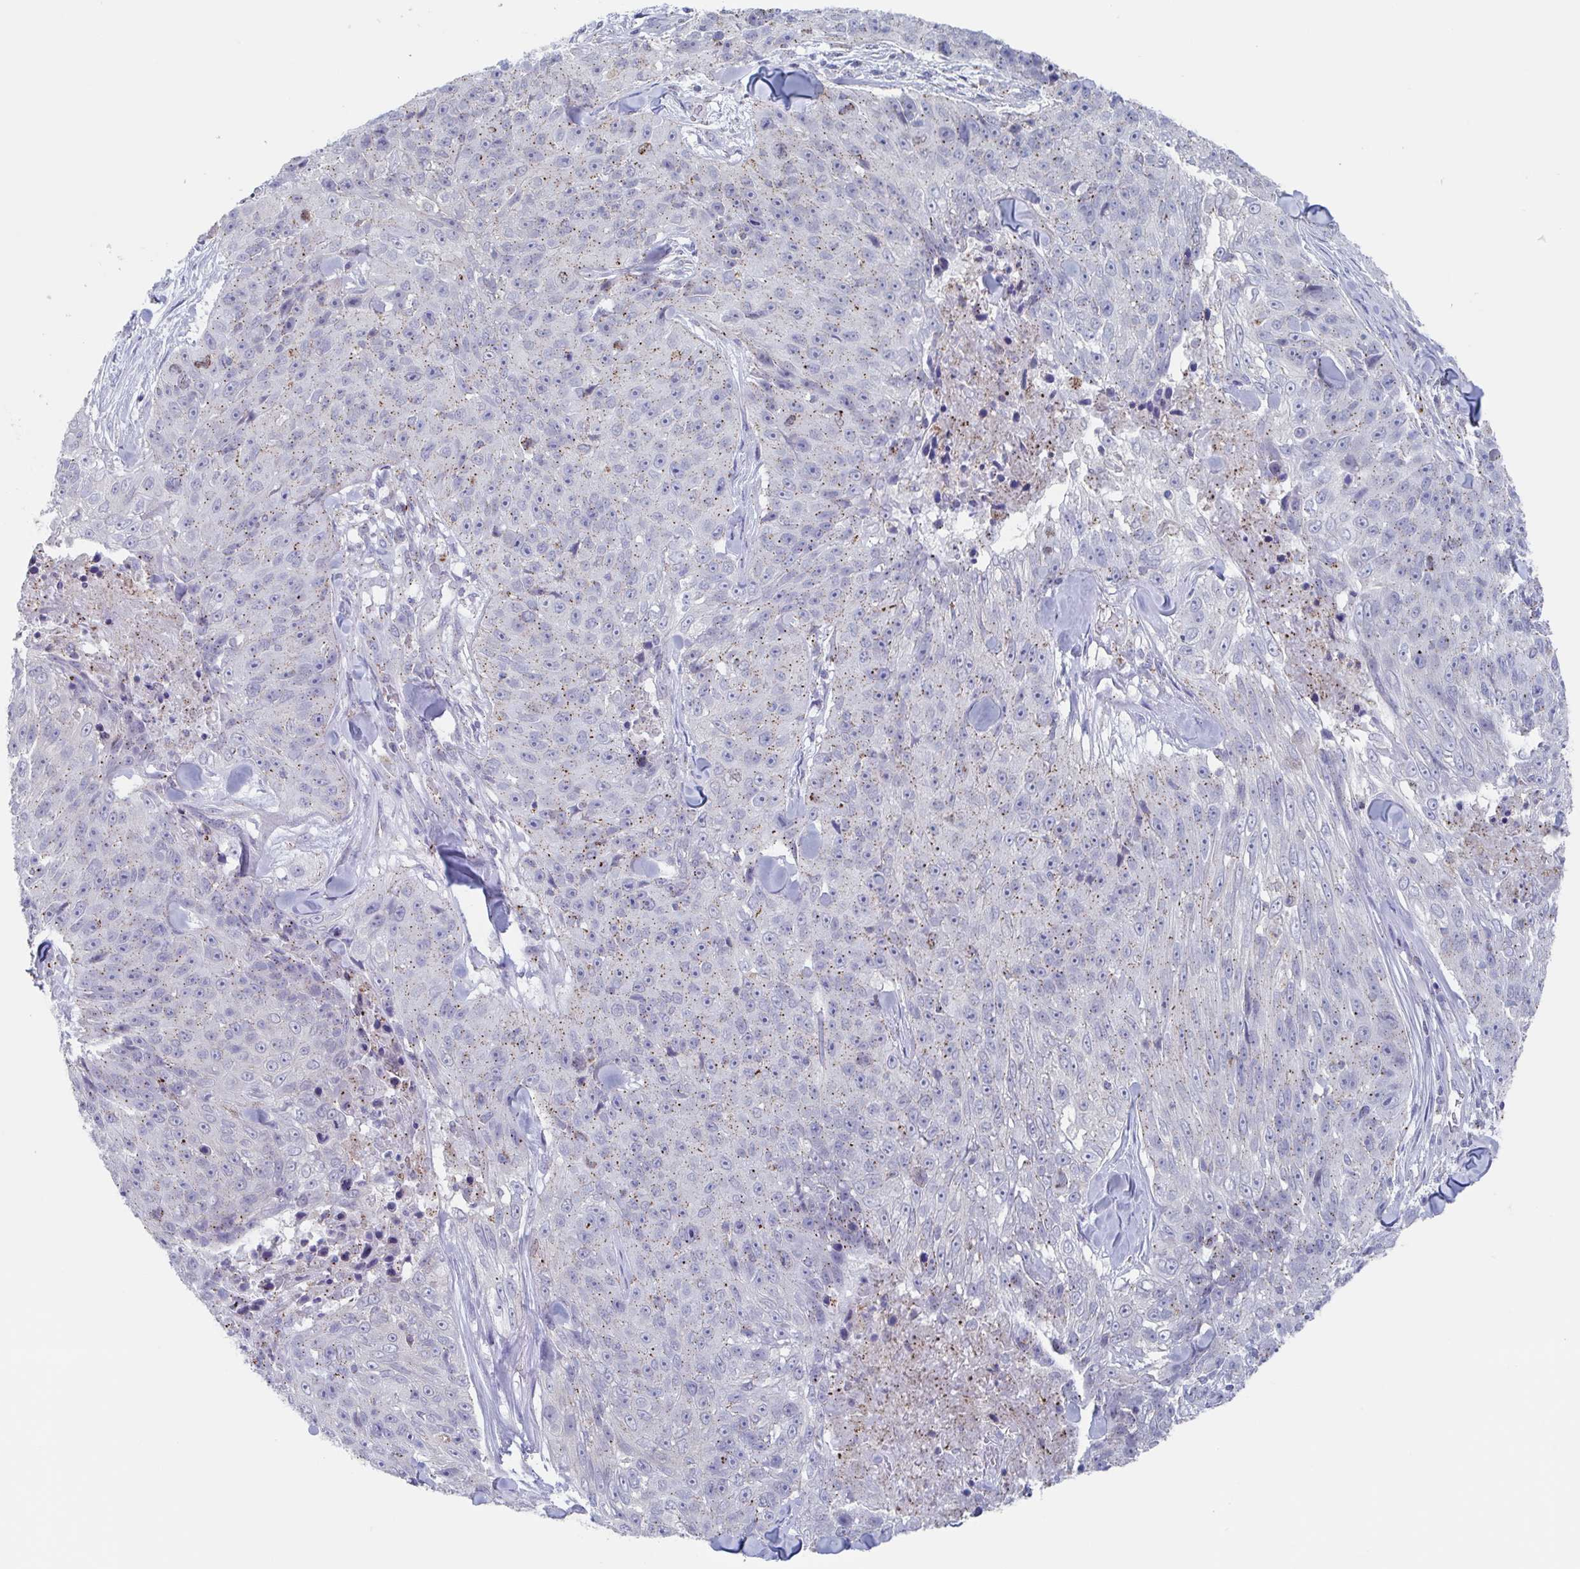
{"staining": {"intensity": "moderate", "quantity": "25%-75%", "location": "cytoplasmic/membranous"}, "tissue": "skin cancer", "cell_type": "Tumor cells", "image_type": "cancer", "snomed": [{"axis": "morphology", "description": "Squamous cell carcinoma, NOS"}, {"axis": "topography", "description": "Skin"}], "caption": "Tumor cells show moderate cytoplasmic/membranous staining in approximately 25%-75% of cells in skin squamous cell carcinoma.", "gene": "CHMP5", "patient": {"sex": "female", "age": 87}}